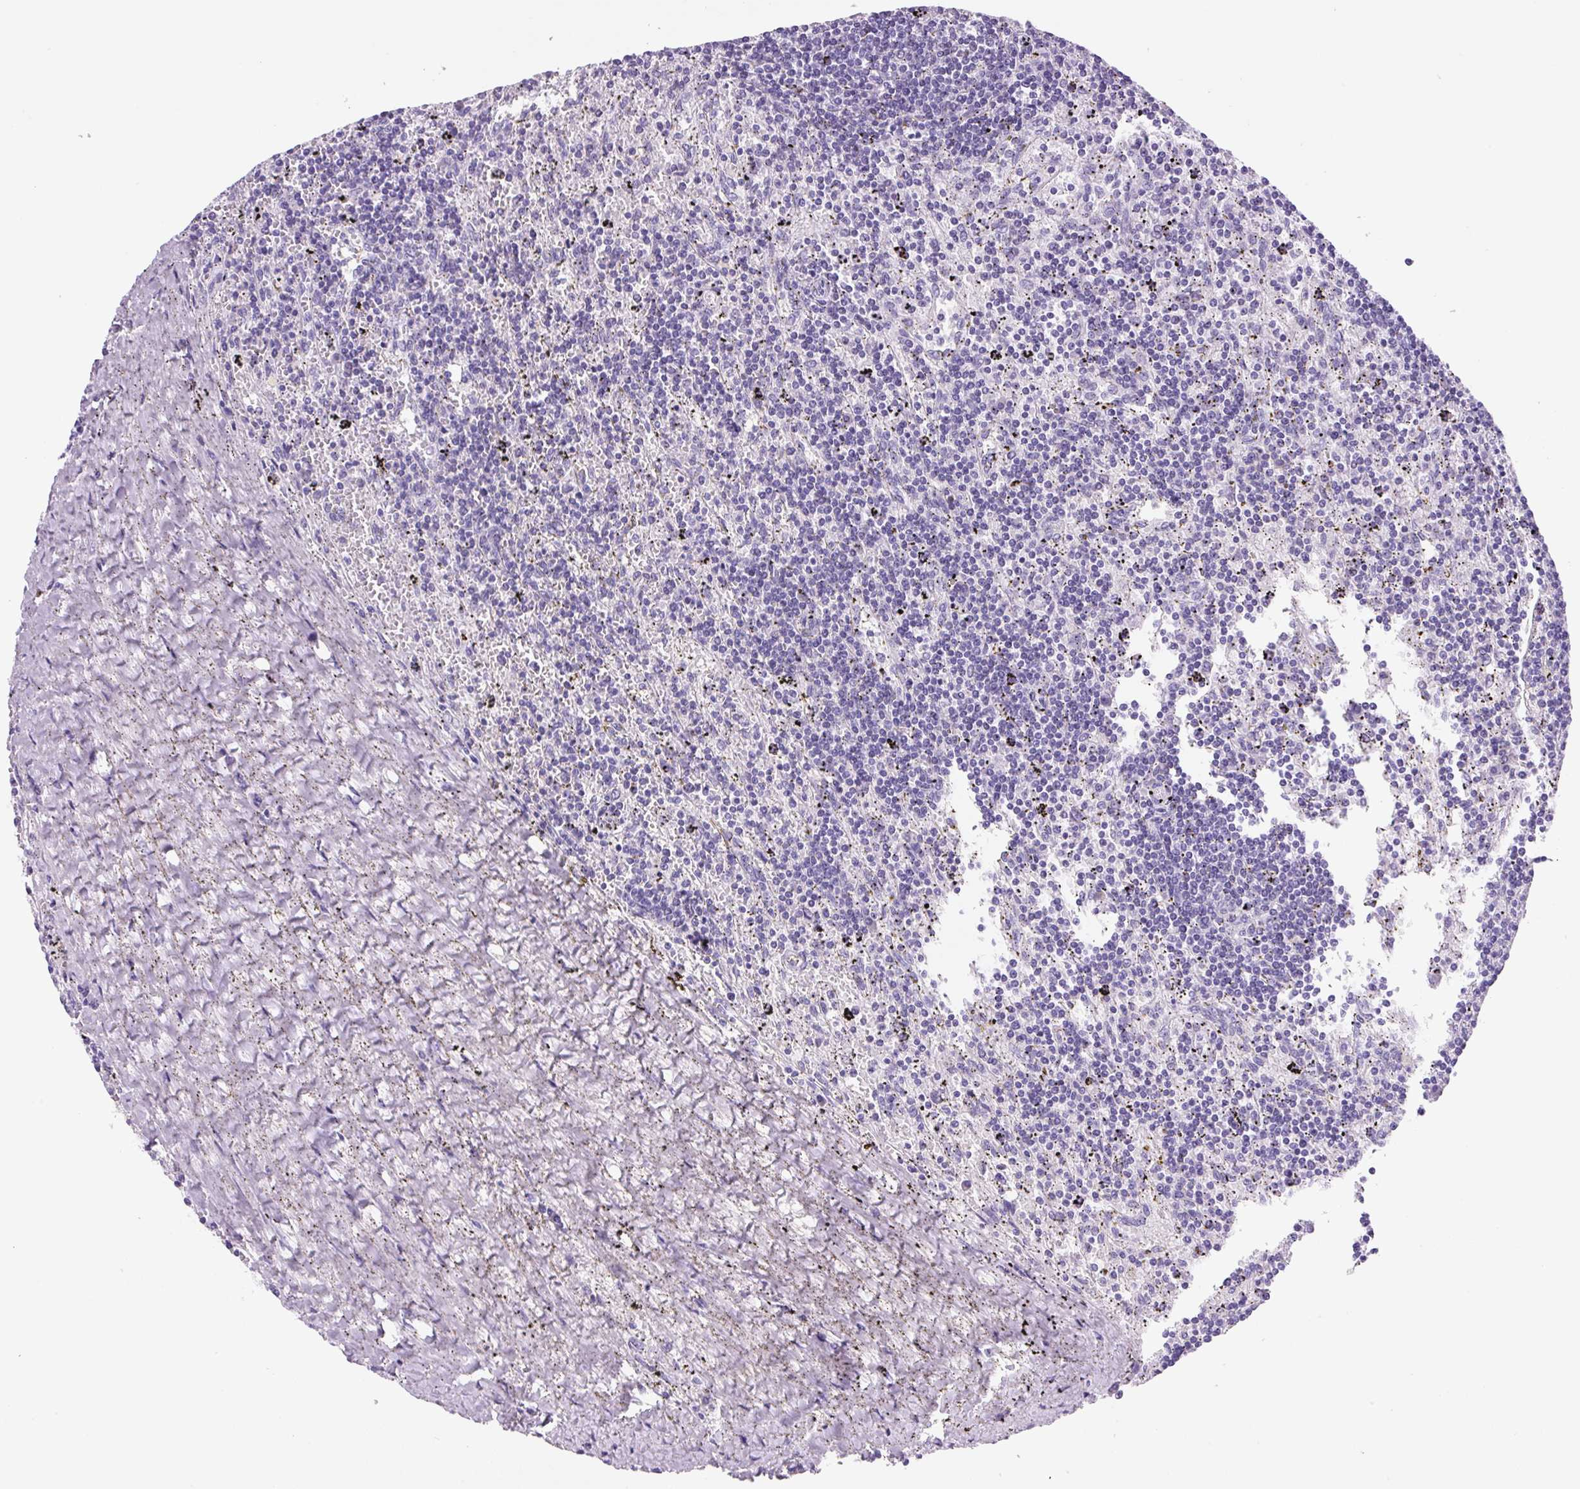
{"staining": {"intensity": "negative", "quantity": "none", "location": "none"}, "tissue": "lymphoma", "cell_type": "Tumor cells", "image_type": "cancer", "snomed": [{"axis": "morphology", "description": "Malignant lymphoma, non-Hodgkin's type, Low grade"}, {"axis": "topography", "description": "Spleen"}], "caption": "Tumor cells are negative for protein expression in human lymphoma.", "gene": "PRRT1", "patient": {"sex": "male", "age": 76}}